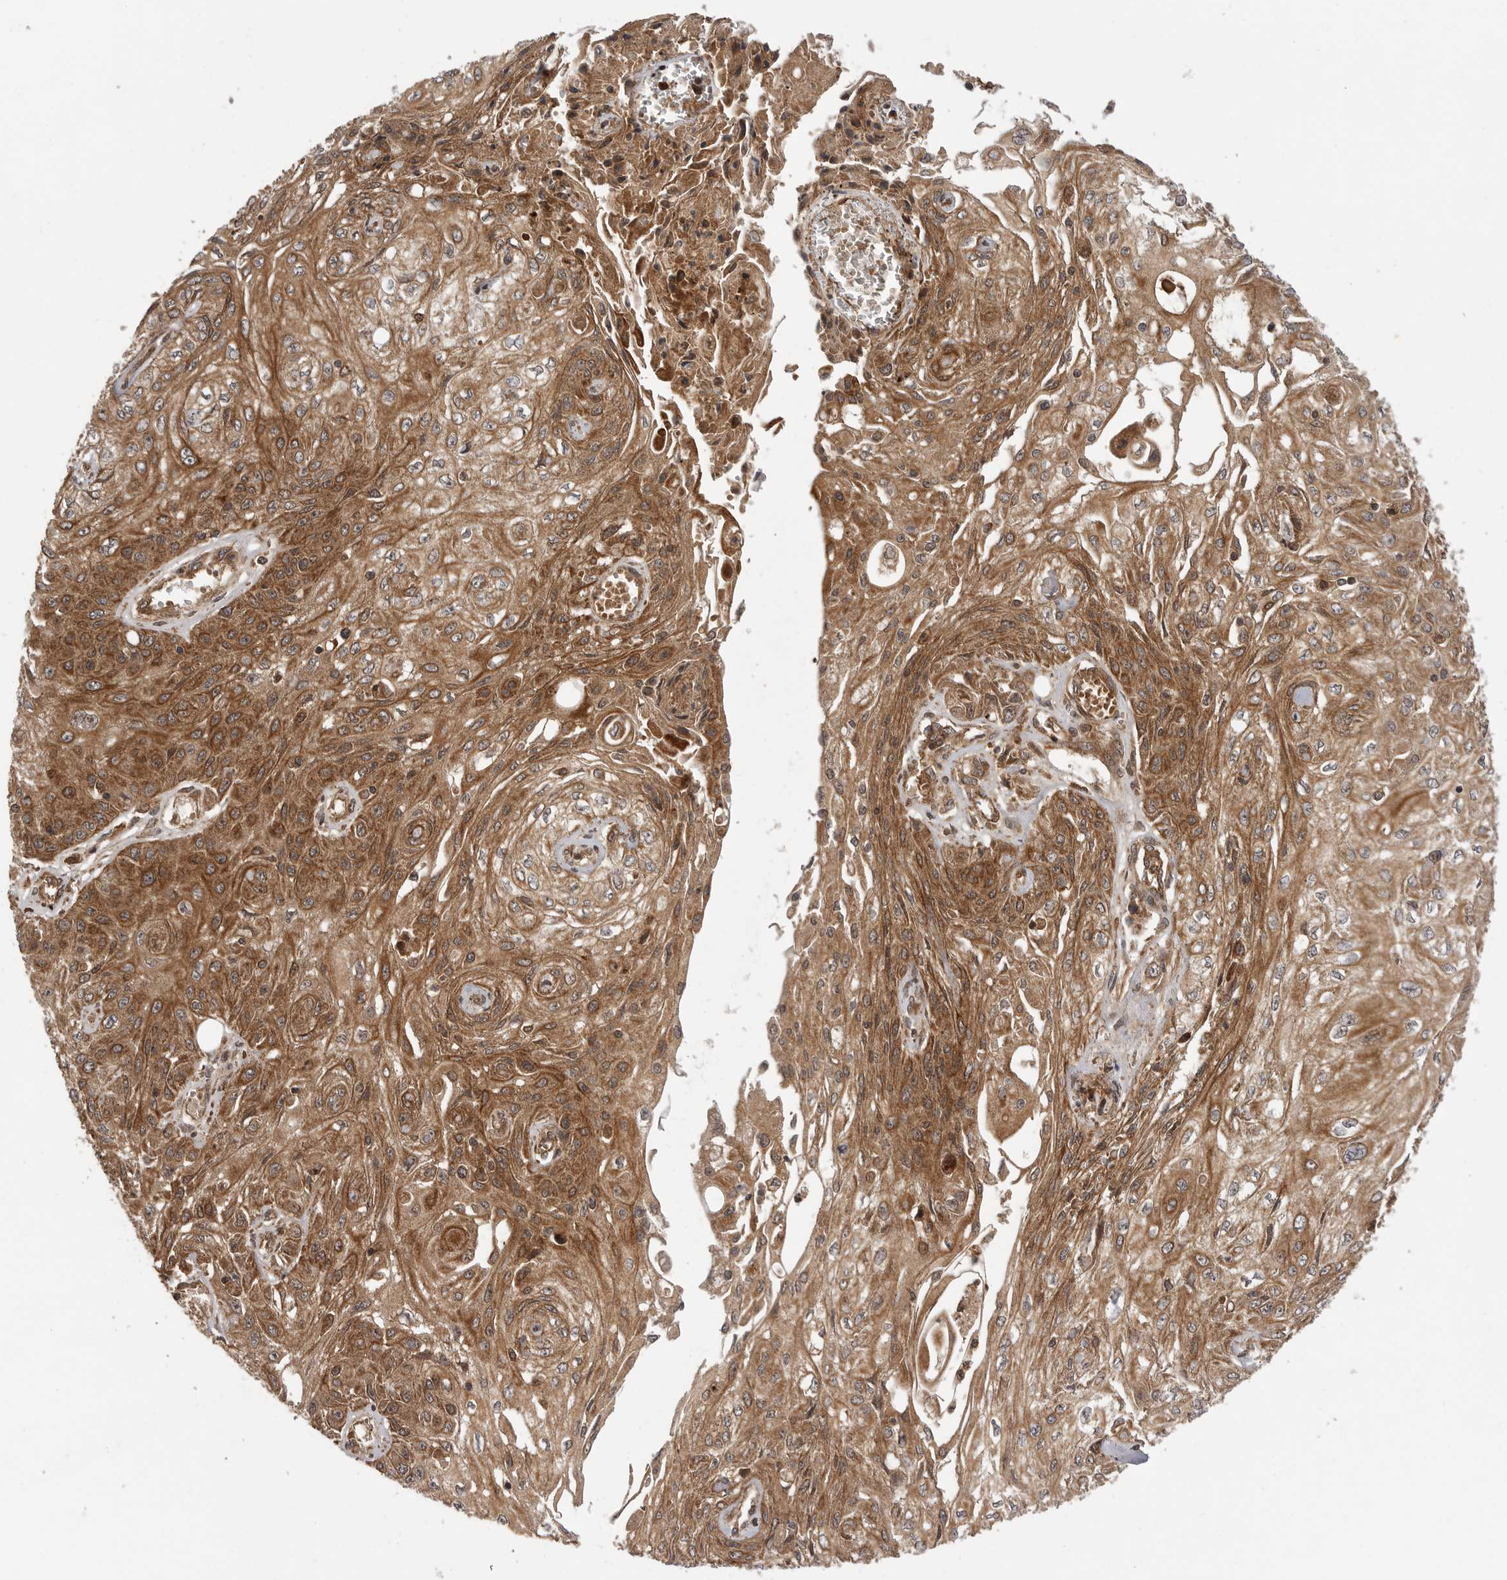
{"staining": {"intensity": "moderate", "quantity": ">75%", "location": "cytoplasmic/membranous"}, "tissue": "skin cancer", "cell_type": "Tumor cells", "image_type": "cancer", "snomed": [{"axis": "morphology", "description": "Squamous cell carcinoma, NOS"}, {"axis": "morphology", "description": "Squamous cell carcinoma, metastatic, NOS"}, {"axis": "topography", "description": "Skin"}, {"axis": "topography", "description": "Lymph node"}], "caption": "Immunohistochemical staining of human squamous cell carcinoma (skin) reveals medium levels of moderate cytoplasmic/membranous expression in approximately >75% of tumor cells.", "gene": "PRDX4", "patient": {"sex": "male", "age": 75}}